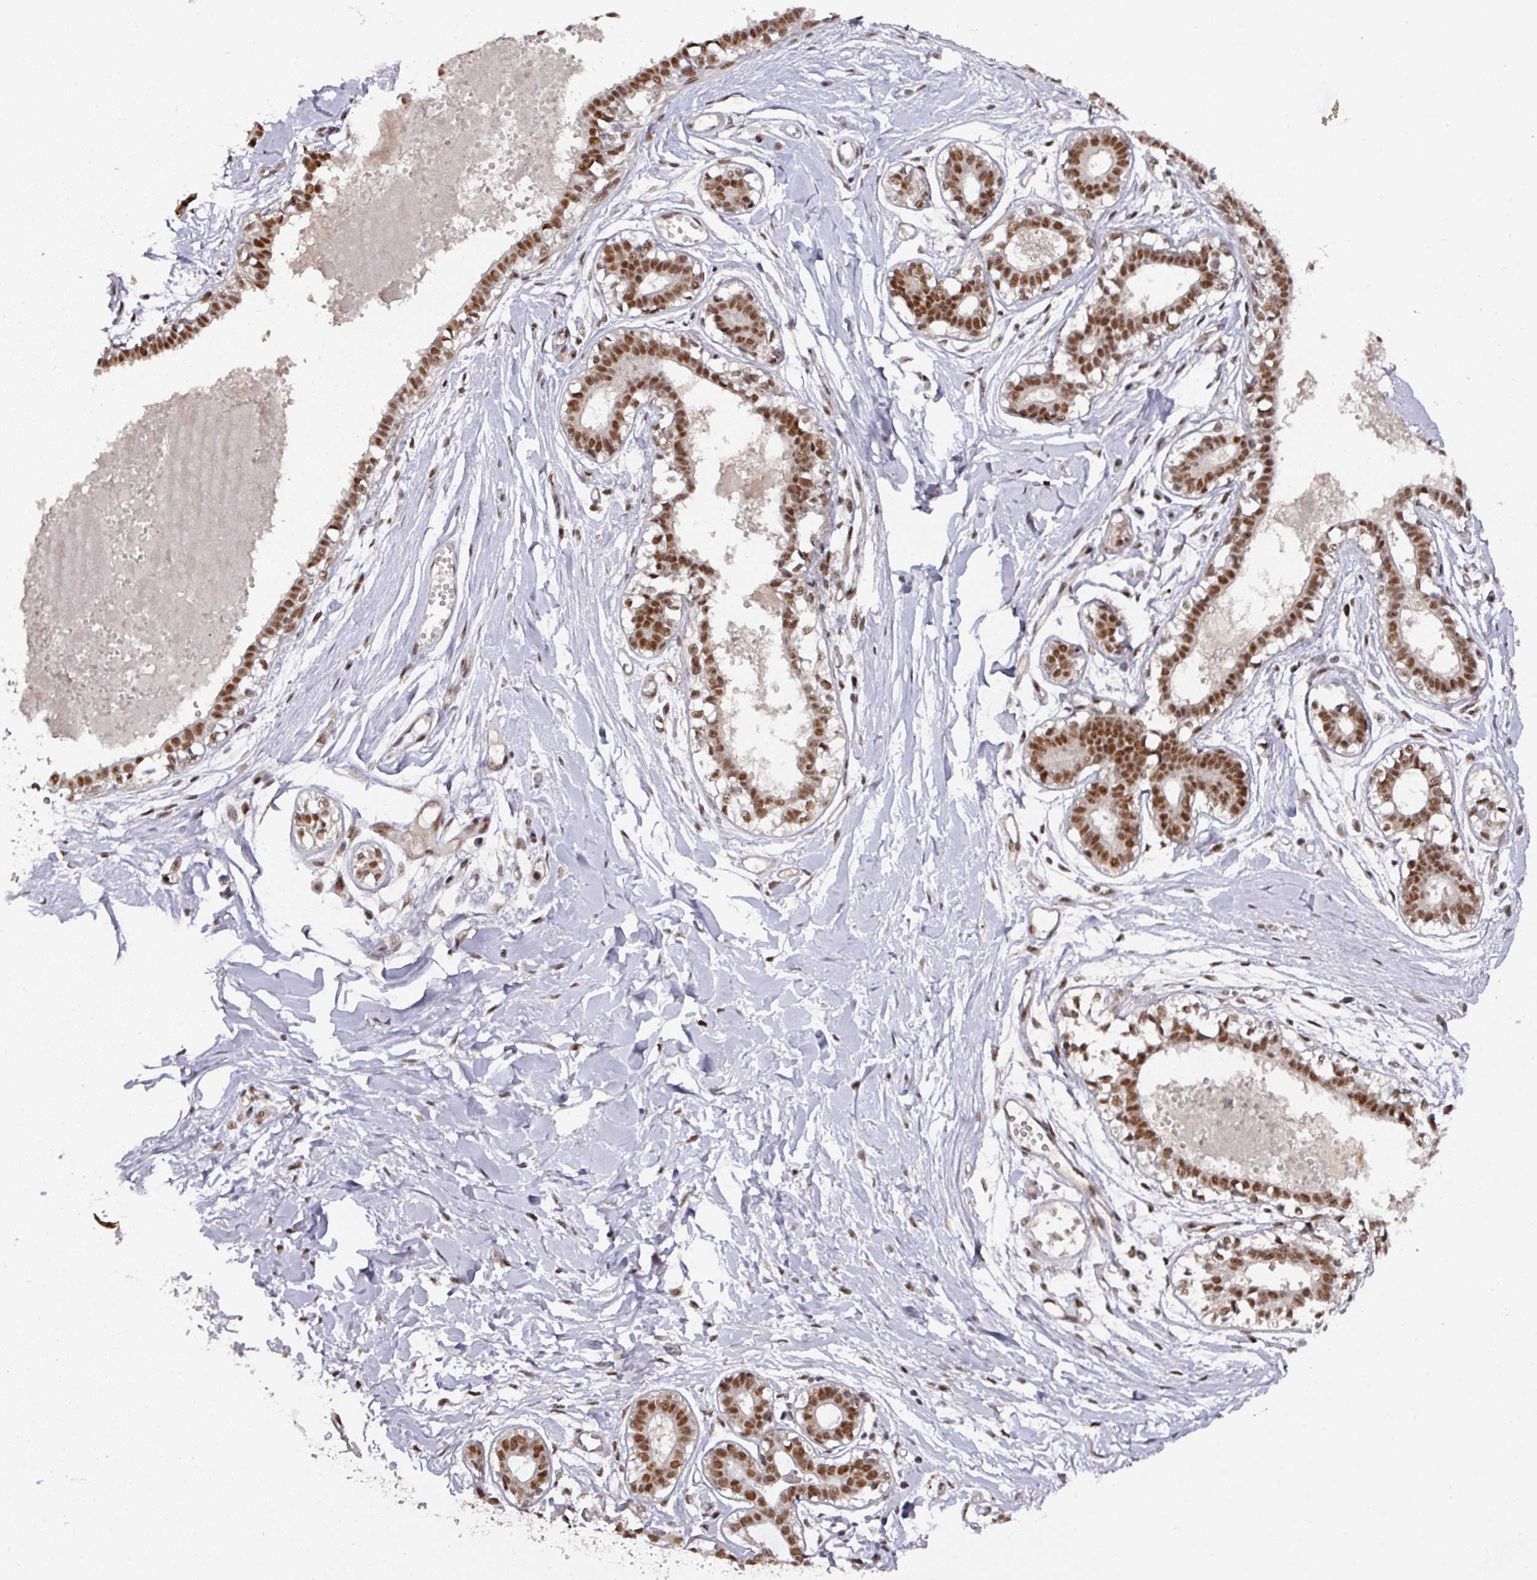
{"staining": {"intensity": "strong", "quantity": ">75%", "location": "nuclear"}, "tissue": "breast", "cell_type": "Glandular cells", "image_type": "normal", "snomed": [{"axis": "morphology", "description": "Normal tissue, NOS"}, {"axis": "topography", "description": "Breast"}], "caption": "Immunohistochemistry of normal breast demonstrates high levels of strong nuclear positivity in about >75% of glandular cells. The staining was performed using DAB (3,3'-diaminobenzidine), with brown indicating positive protein expression. Nuclei are stained blue with hematoxylin.", "gene": "ENSG00000289690", "patient": {"sex": "female", "age": 45}}